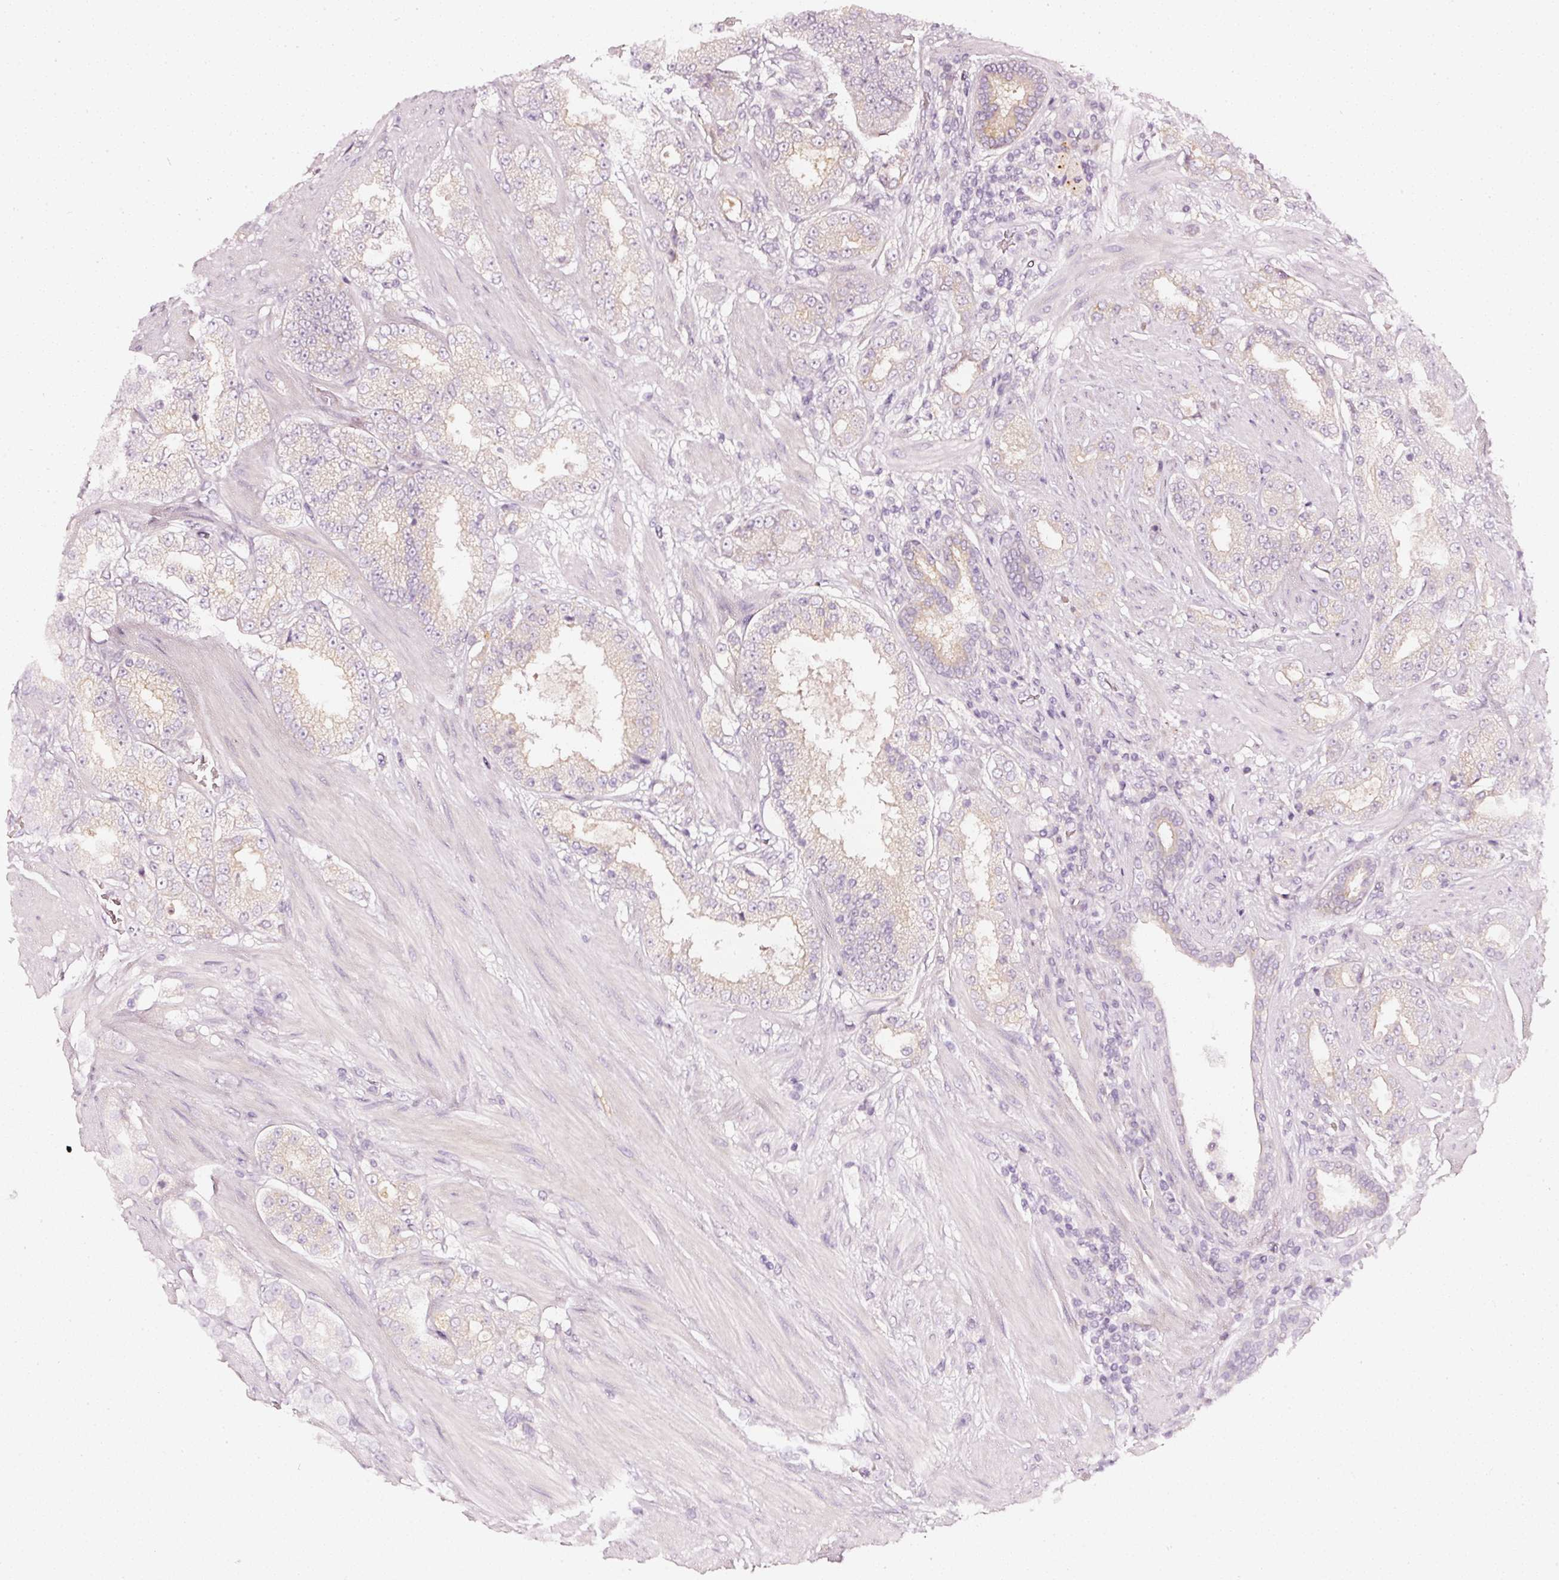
{"staining": {"intensity": "negative", "quantity": "none", "location": "none"}, "tissue": "prostate cancer", "cell_type": "Tumor cells", "image_type": "cancer", "snomed": [{"axis": "morphology", "description": "Adenocarcinoma, High grade"}, {"axis": "topography", "description": "Prostate"}], "caption": "Immunohistochemistry of human adenocarcinoma (high-grade) (prostate) demonstrates no staining in tumor cells.", "gene": "CNP", "patient": {"sex": "male", "age": 68}}